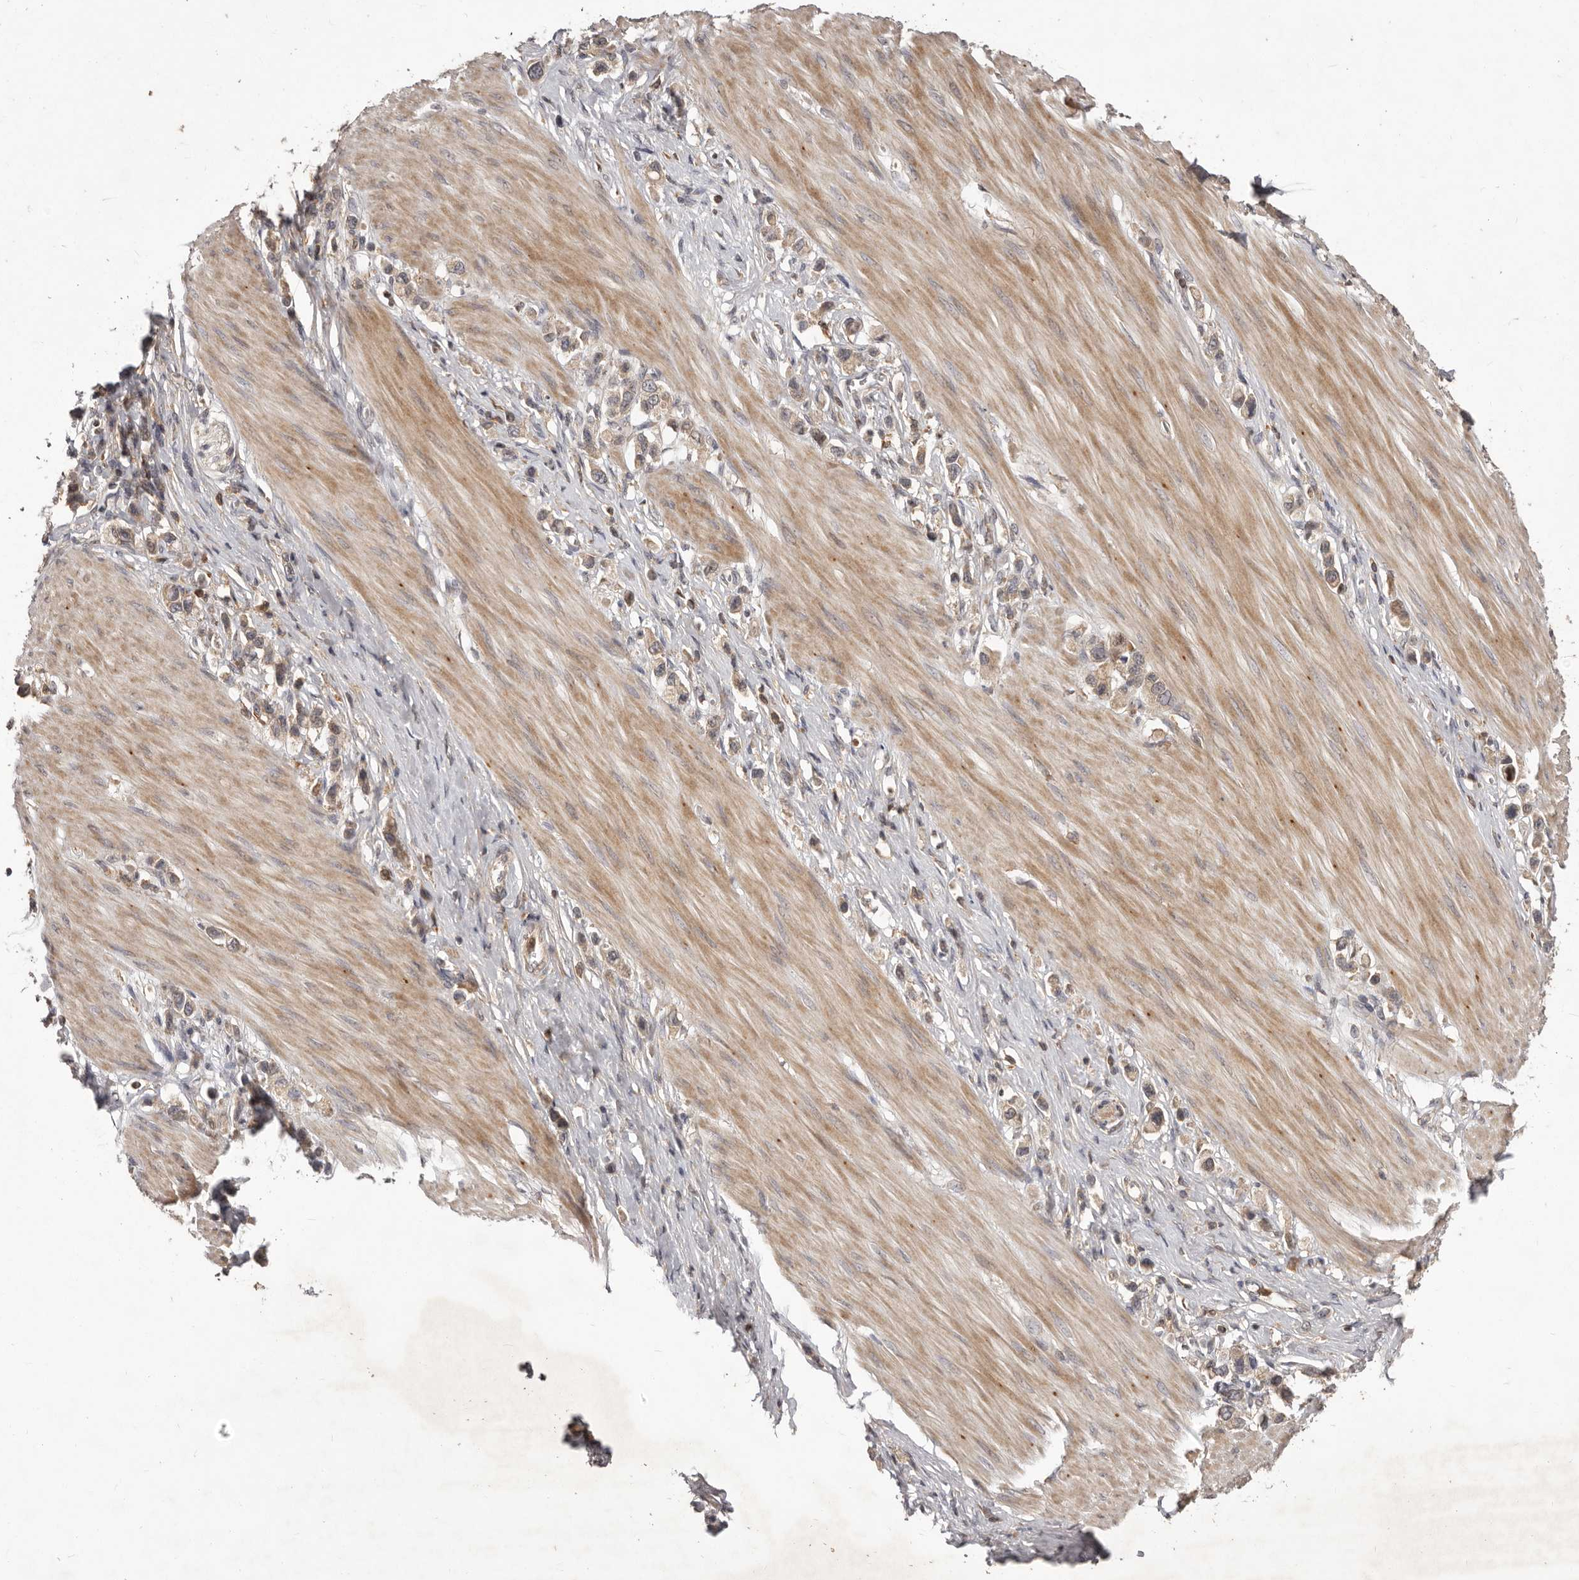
{"staining": {"intensity": "weak", "quantity": ">75%", "location": "cytoplasmic/membranous"}, "tissue": "stomach cancer", "cell_type": "Tumor cells", "image_type": "cancer", "snomed": [{"axis": "morphology", "description": "Adenocarcinoma, NOS"}, {"axis": "topography", "description": "Stomach"}], "caption": "High-magnification brightfield microscopy of adenocarcinoma (stomach) stained with DAB (brown) and counterstained with hematoxylin (blue). tumor cells exhibit weak cytoplasmic/membranous staining is appreciated in about>75% of cells.", "gene": "RNF187", "patient": {"sex": "female", "age": 65}}